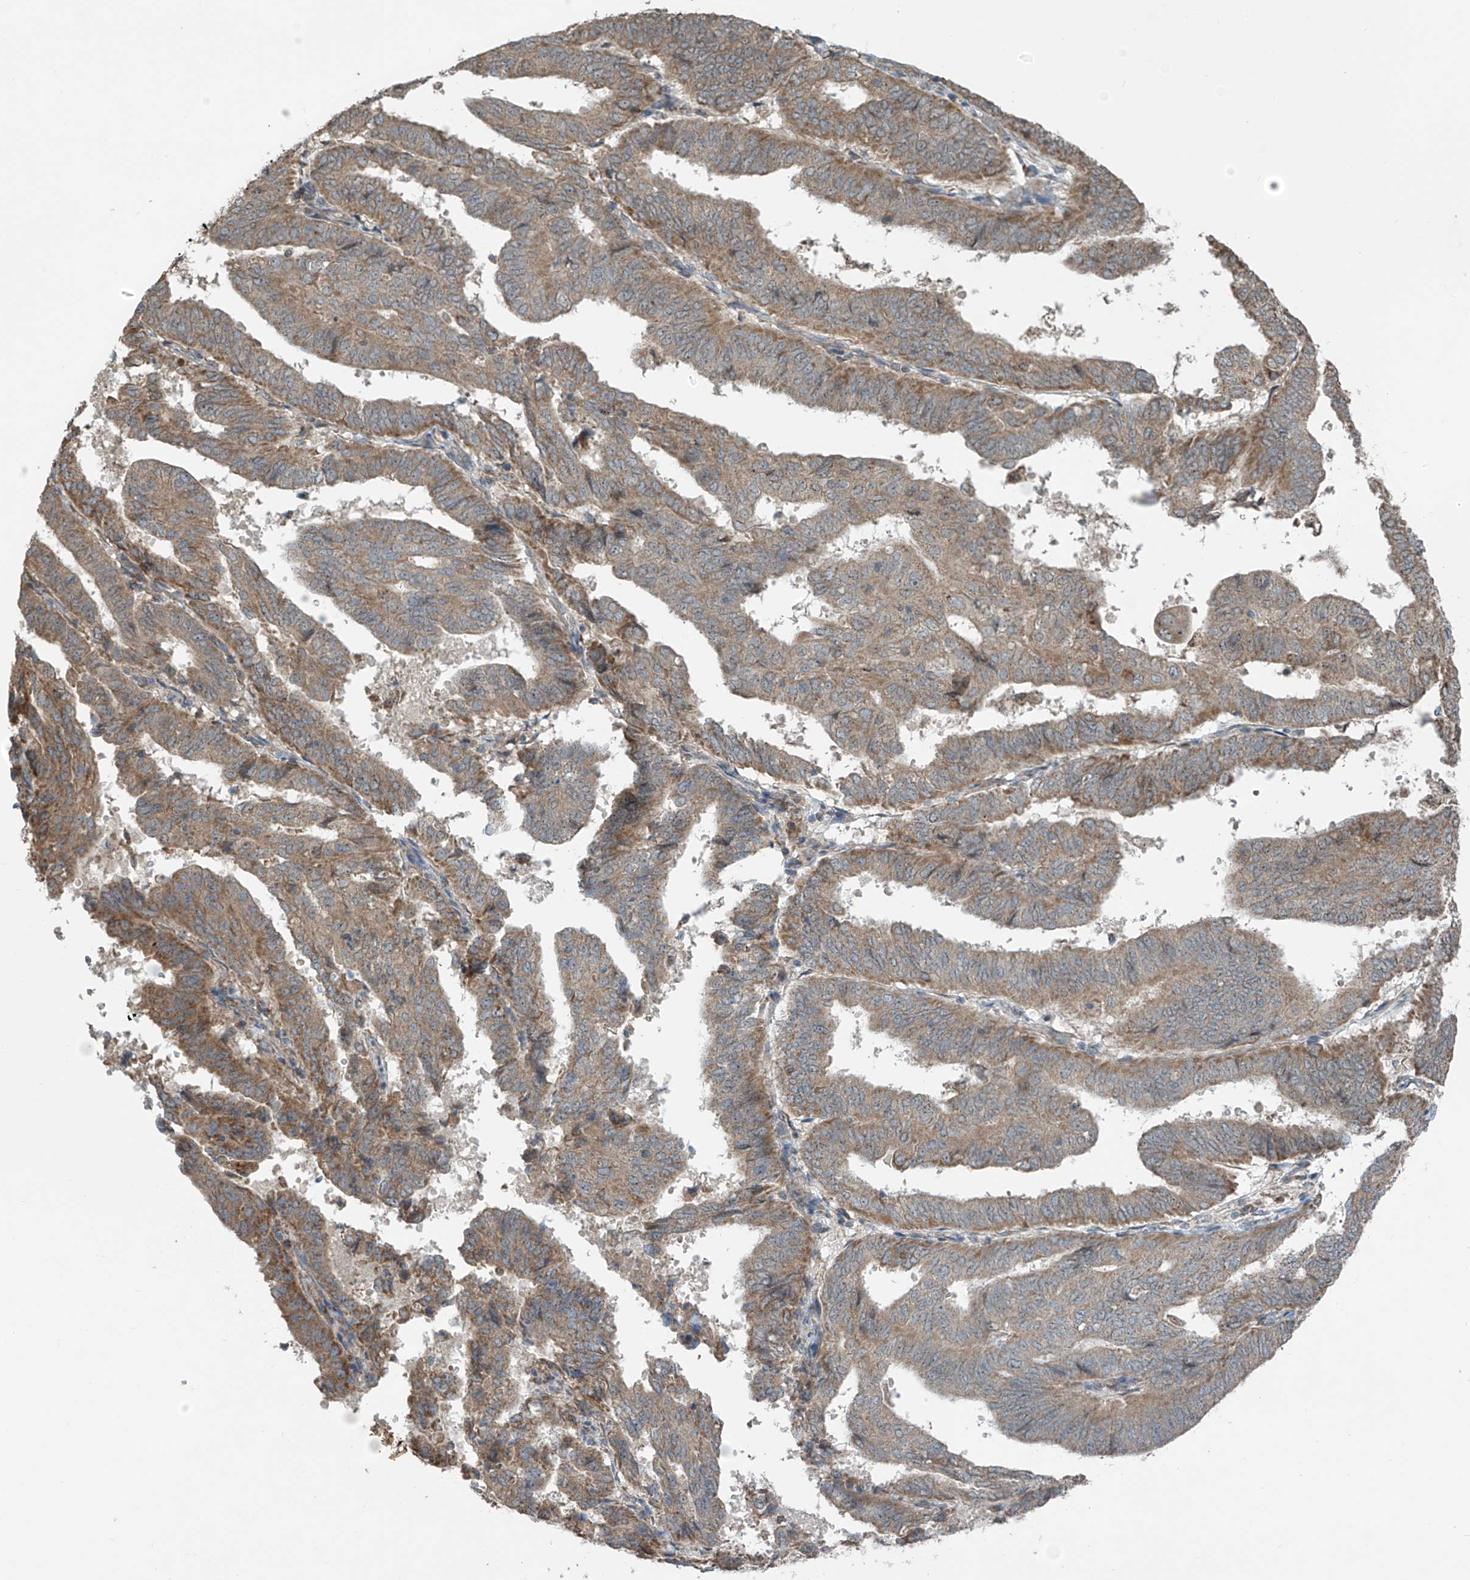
{"staining": {"intensity": "weak", "quantity": ">75%", "location": "cytoplasmic/membranous"}, "tissue": "endometrial cancer", "cell_type": "Tumor cells", "image_type": "cancer", "snomed": [{"axis": "morphology", "description": "Adenocarcinoma, NOS"}, {"axis": "topography", "description": "Uterus"}], "caption": "Adenocarcinoma (endometrial) stained with a protein marker shows weak staining in tumor cells.", "gene": "SAMD3", "patient": {"sex": "female", "age": 77}}